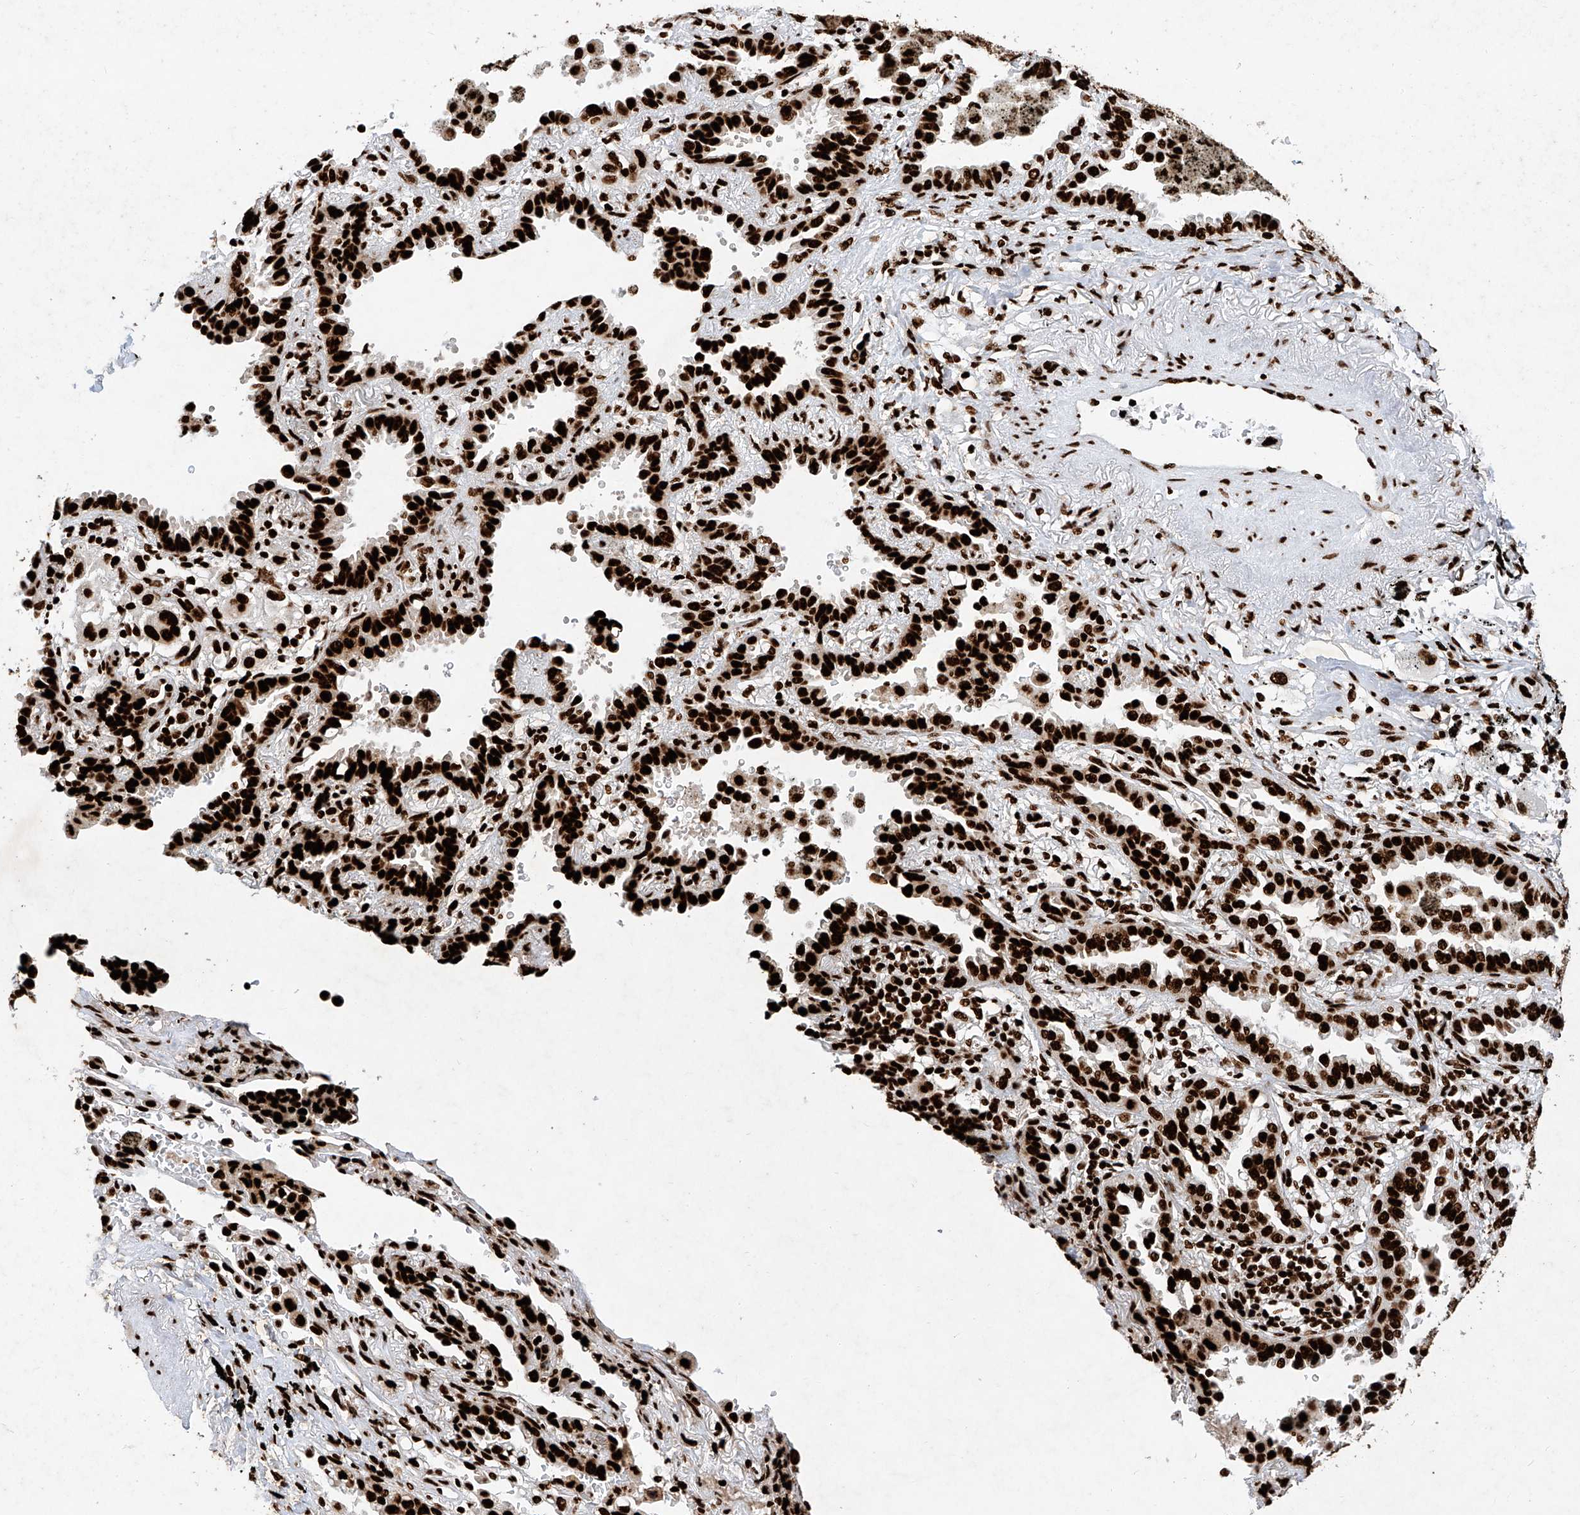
{"staining": {"intensity": "strong", "quantity": ">75%", "location": "nuclear"}, "tissue": "lung cancer", "cell_type": "Tumor cells", "image_type": "cancer", "snomed": [{"axis": "morphology", "description": "Normal tissue, NOS"}, {"axis": "morphology", "description": "Adenocarcinoma, NOS"}, {"axis": "topography", "description": "Lung"}], "caption": "Adenocarcinoma (lung) tissue exhibits strong nuclear positivity in approximately >75% of tumor cells, visualized by immunohistochemistry.", "gene": "SRSF6", "patient": {"sex": "male", "age": 59}}